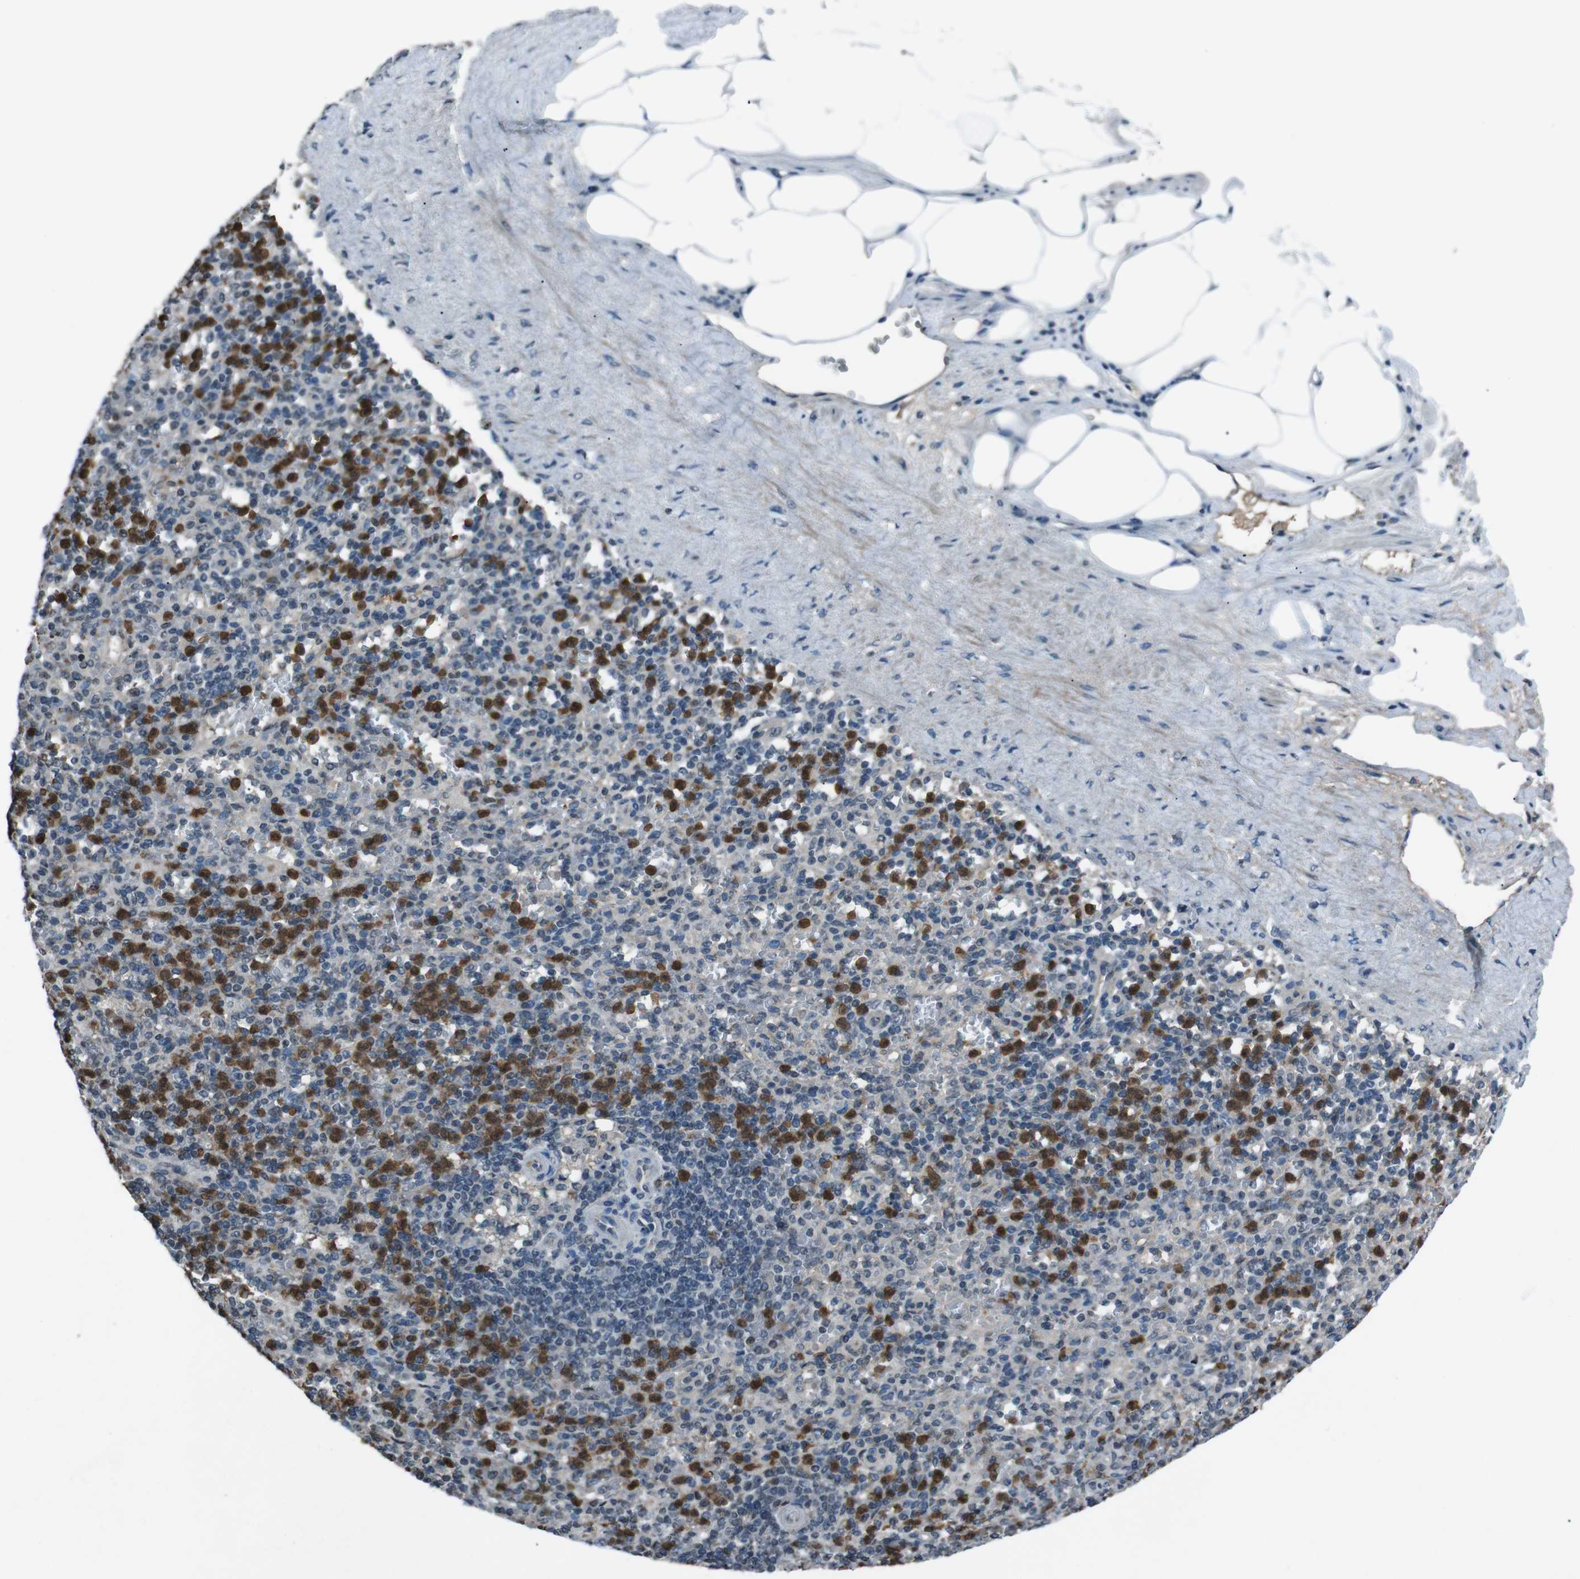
{"staining": {"intensity": "strong", "quantity": "25%-75%", "location": "cytoplasmic/membranous"}, "tissue": "spleen", "cell_type": "Cells in red pulp", "image_type": "normal", "snomed": [{"axis": "morphology", "description": "Normal tissue, NOS"}, {"axis": "topography", "description": "Spleen"}], "caption": "Immunohistochemistry staining of normal spleen, which demonstrates high levels of strong cytoplasmic/membranous expression in approximately 25%-75% of cells in red pulp indicating strong cytoplasmic/membranous protein staining. The staining was performed using DAB (brown) for protein detection and nuclei were counterstained in hematoxylin (blue).", "gene": "UGT1A6", "patient": {"sex": "female", "age": 74}}